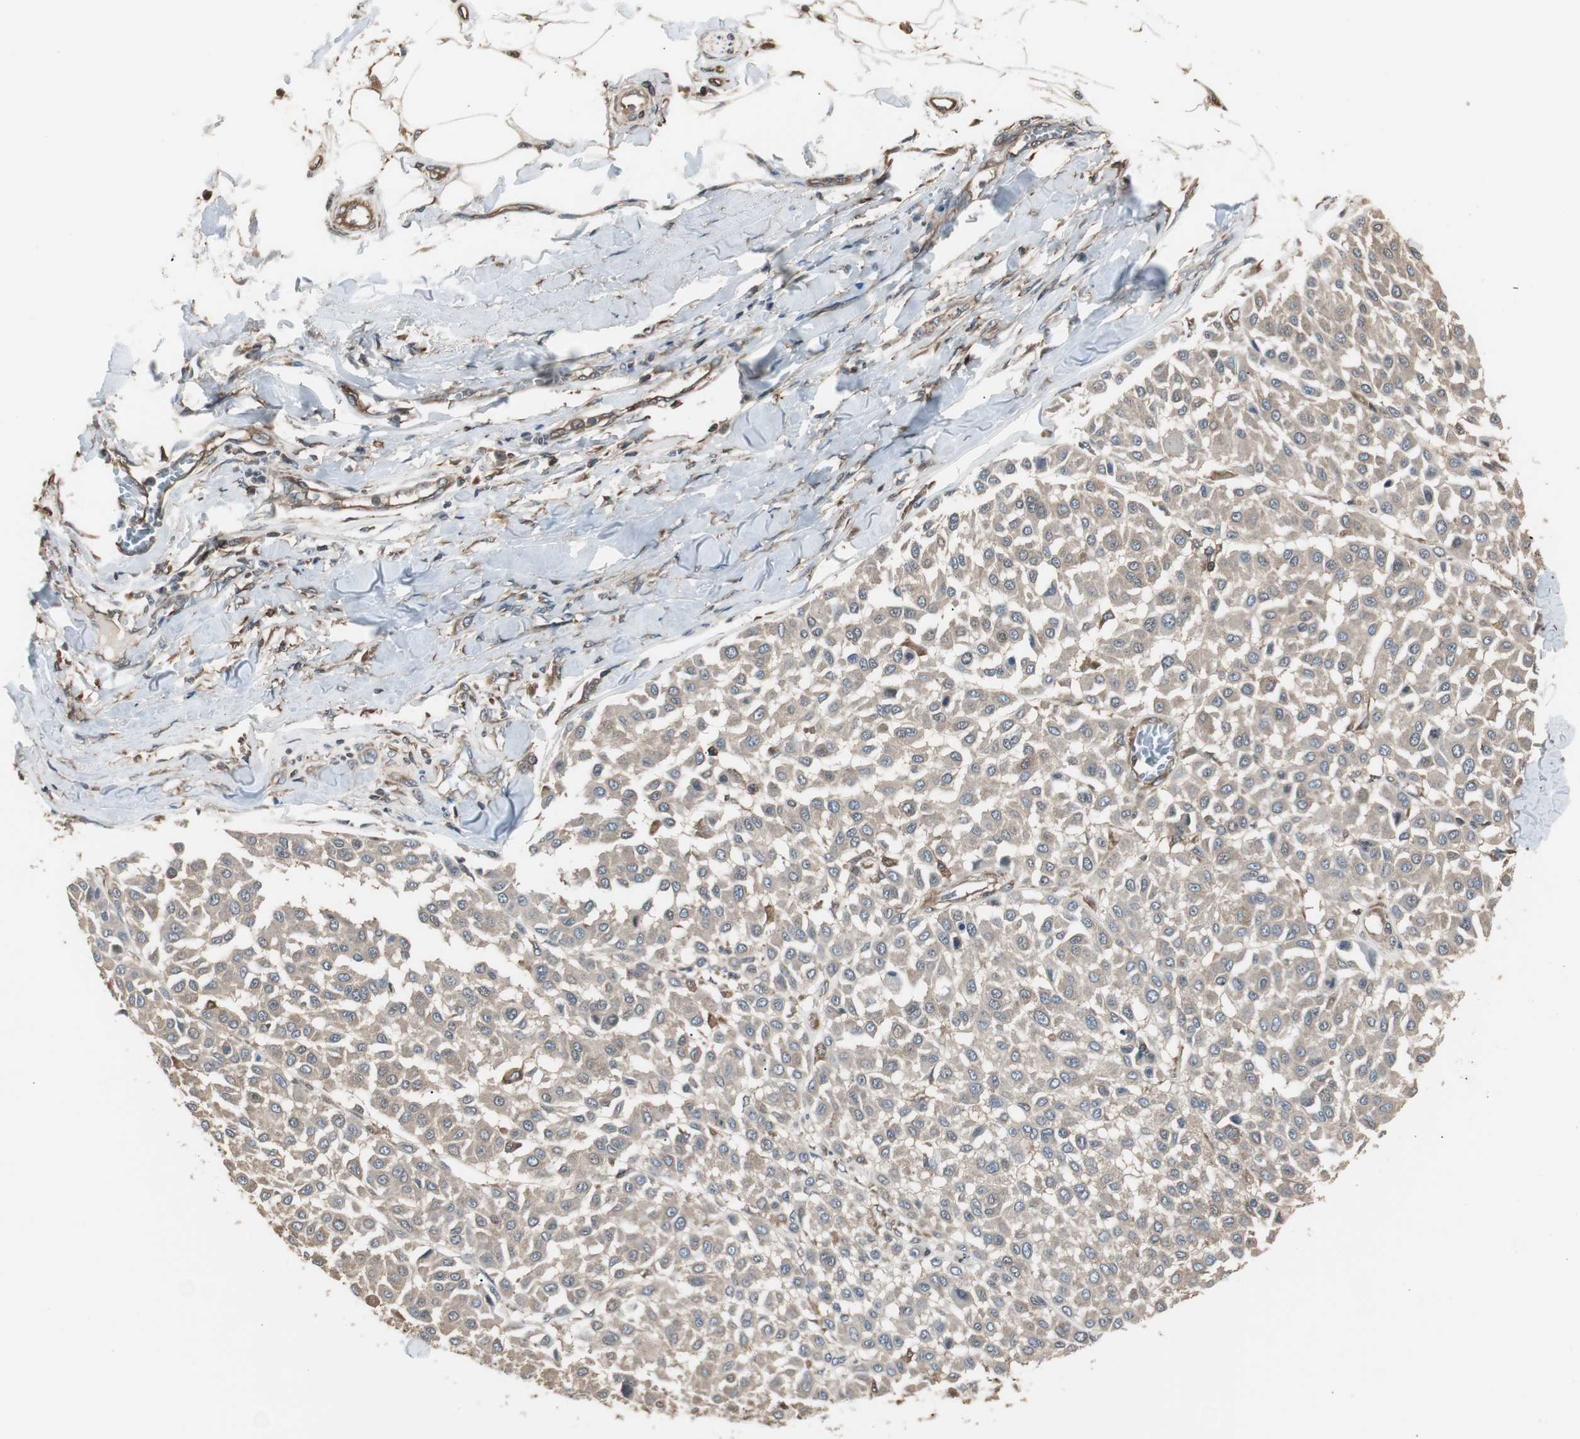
{"staining": {"intensity": "weak", "quantity": ">75%", "location": "cytoplasmic/membranous"}, "tissue": "melanoma", "cell_type": "Tumor cells", "image_type": "cancer", "snomed": [{"axis": "morphology", "description": "Malignant melanoma, Metastatic site"}, {"axis": "topography", "description": "Soft tissue"}], "caption": "This is a micrograph of immunohistochemistry (IHC) staining of melanoma, which shows weak positivity in the cytoplasmic/membranous of tumor cells.", "gene": "CAPNS1", "patient": {"sex": "male", "age": 41}}